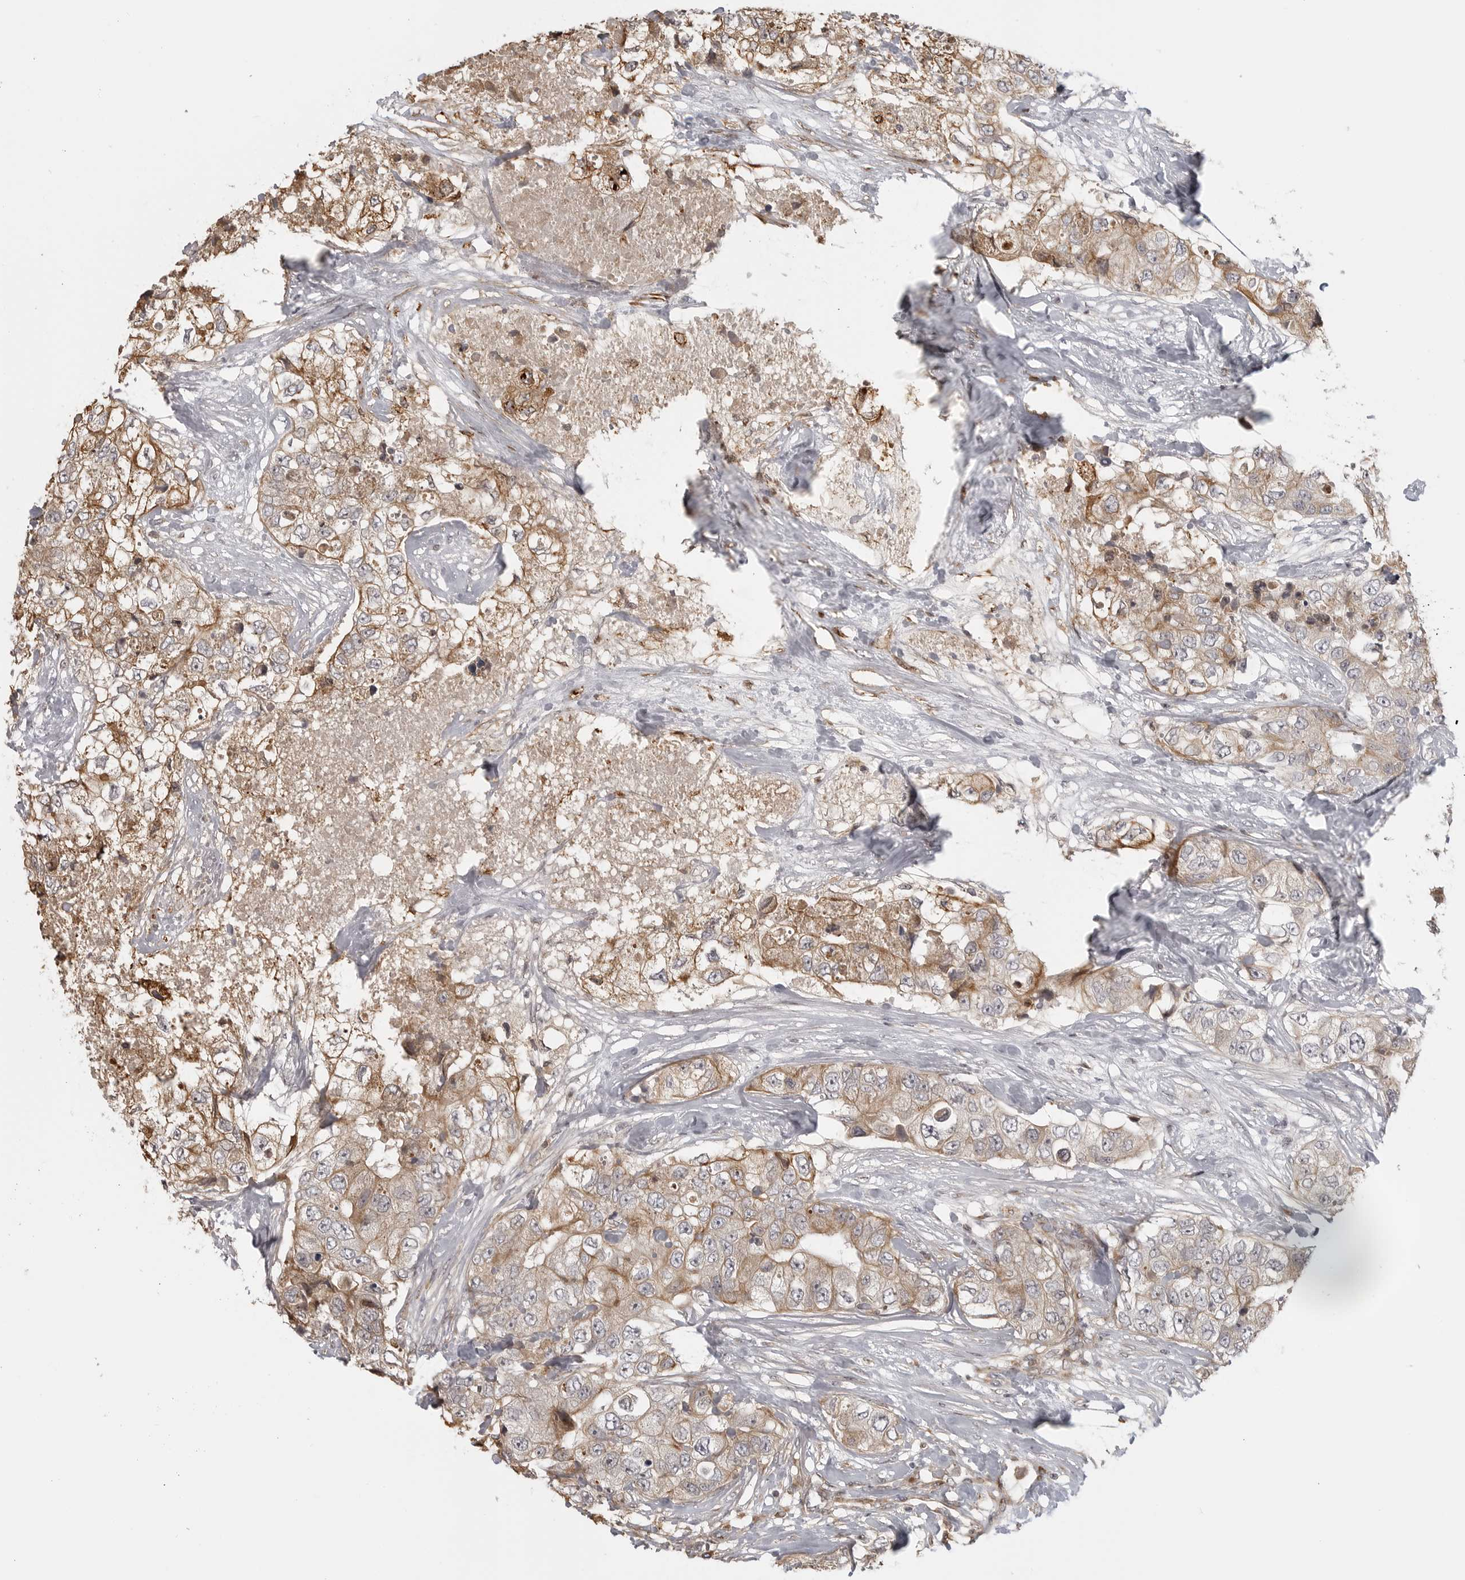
{"staining": {"intensity": "moderate", "quantity": "25%-75%", "location": "cytoplasmic/membranous"}, "tissue": "breast cancer", "cell_type": "Tumor cells", "image_type": "cancer", "snomed": [{"axis": "morphology", "description": "Duct carcinoma"}, {"axis": "topography", "description": "Breast"}], "caption": "Brown immunohistochemical staining in breast cancer reveals moderate cytoplasmic/membranous staining in about 25%-75% of tumor cells.", "gene": "IDO1", "patient": {"sex": "female", "age": 62}}